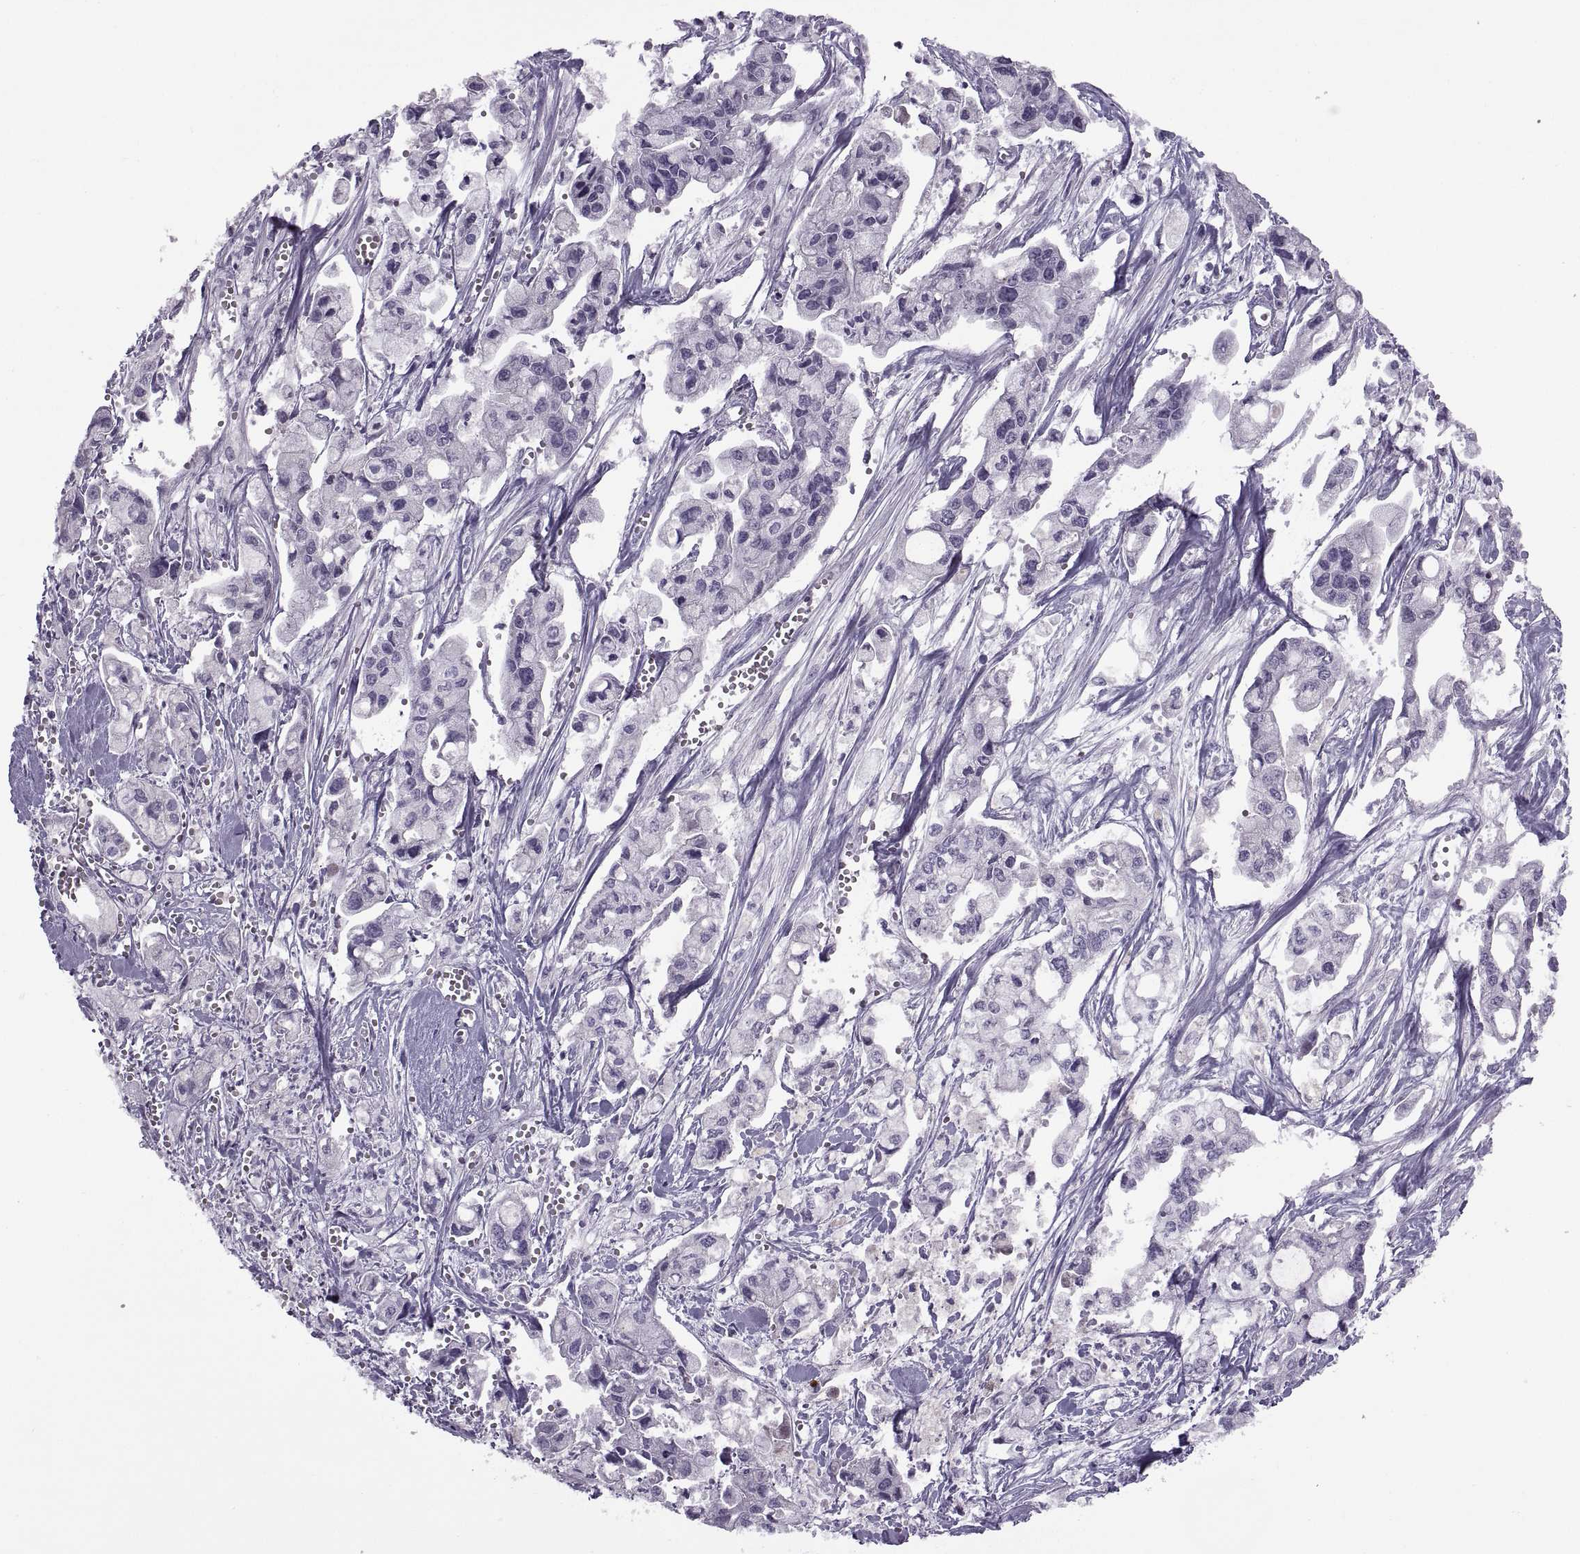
{"staining": {"intensity": "negative", "quantity": "none", "location": "none"}, "tissue": "pancreatic cancer", "cell_type": "Tumor cells", "image_type": "cancer", "snomed": [{"axis": "morphology", "description": "Adenocarcinoma, NOS"}, {"axis": "topography", "description": "Pancreas"}], "caption": "DAB (3,3'-diaminobenzidine) immunohistochemical staining of pancreatic adenocarcinoma shows no significant expression in tumor cells. (DAB (3,3'-diaminobenzidine) IHC with hematoxylin counter stain).", "gene": "RSPH6A", "patient": {"sex": "male", "age": 70}}